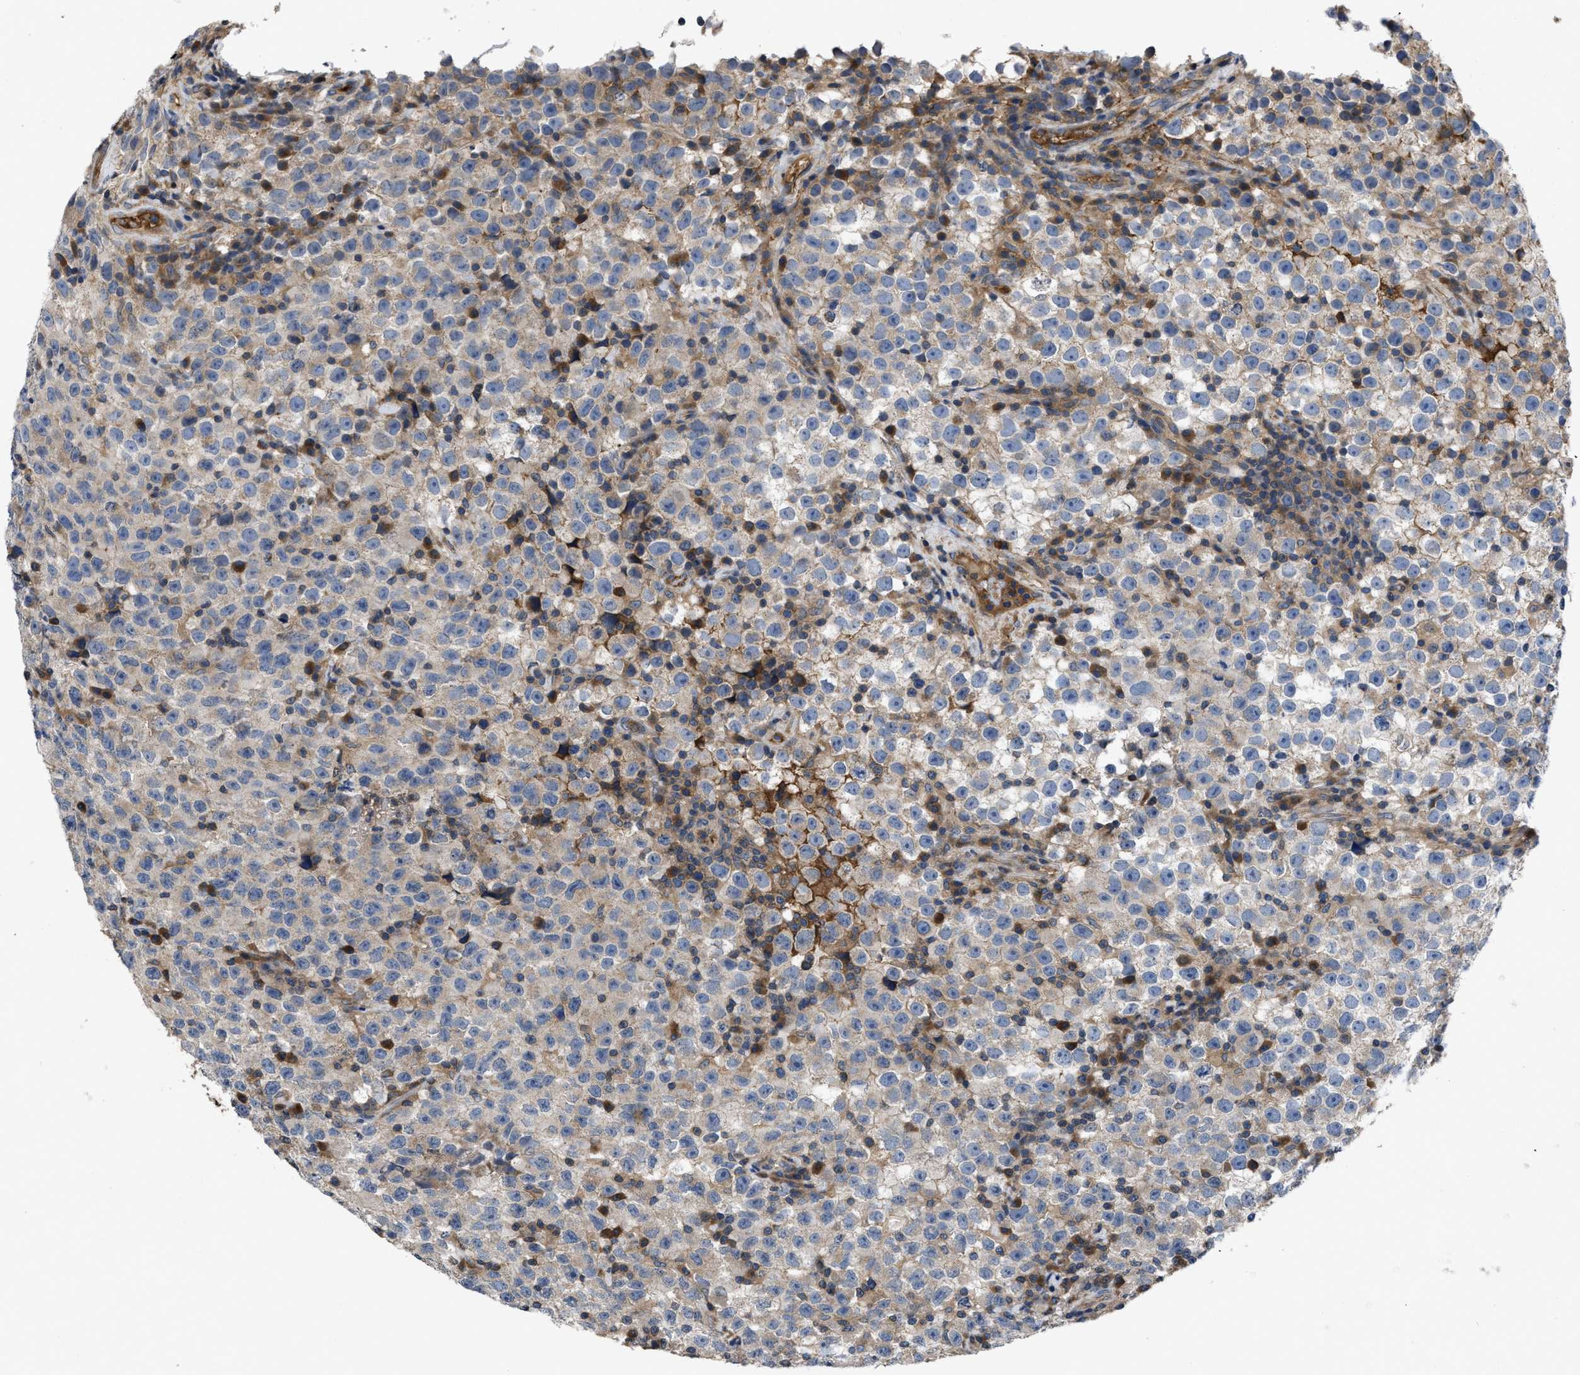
{"staining": {"intensity": "weak", "quantity": "25%-75%", "location": "cytoplasmic/membranous"}, "tissue": "testis cancer", "cell_type": "Tumor cells", "image_type": "cancer", "snomed": [{"axis": "morphology", "description": "Seminoma, NOS"}, {"axis": "topography", "description": "Testis"}], "caption": "A brown stain labels weak cytoplasmic/membranous expression of a protein in testis cancer tumor cells.", "gene": "VPS4A", "patient": {"sex": "male", "age": 22}}